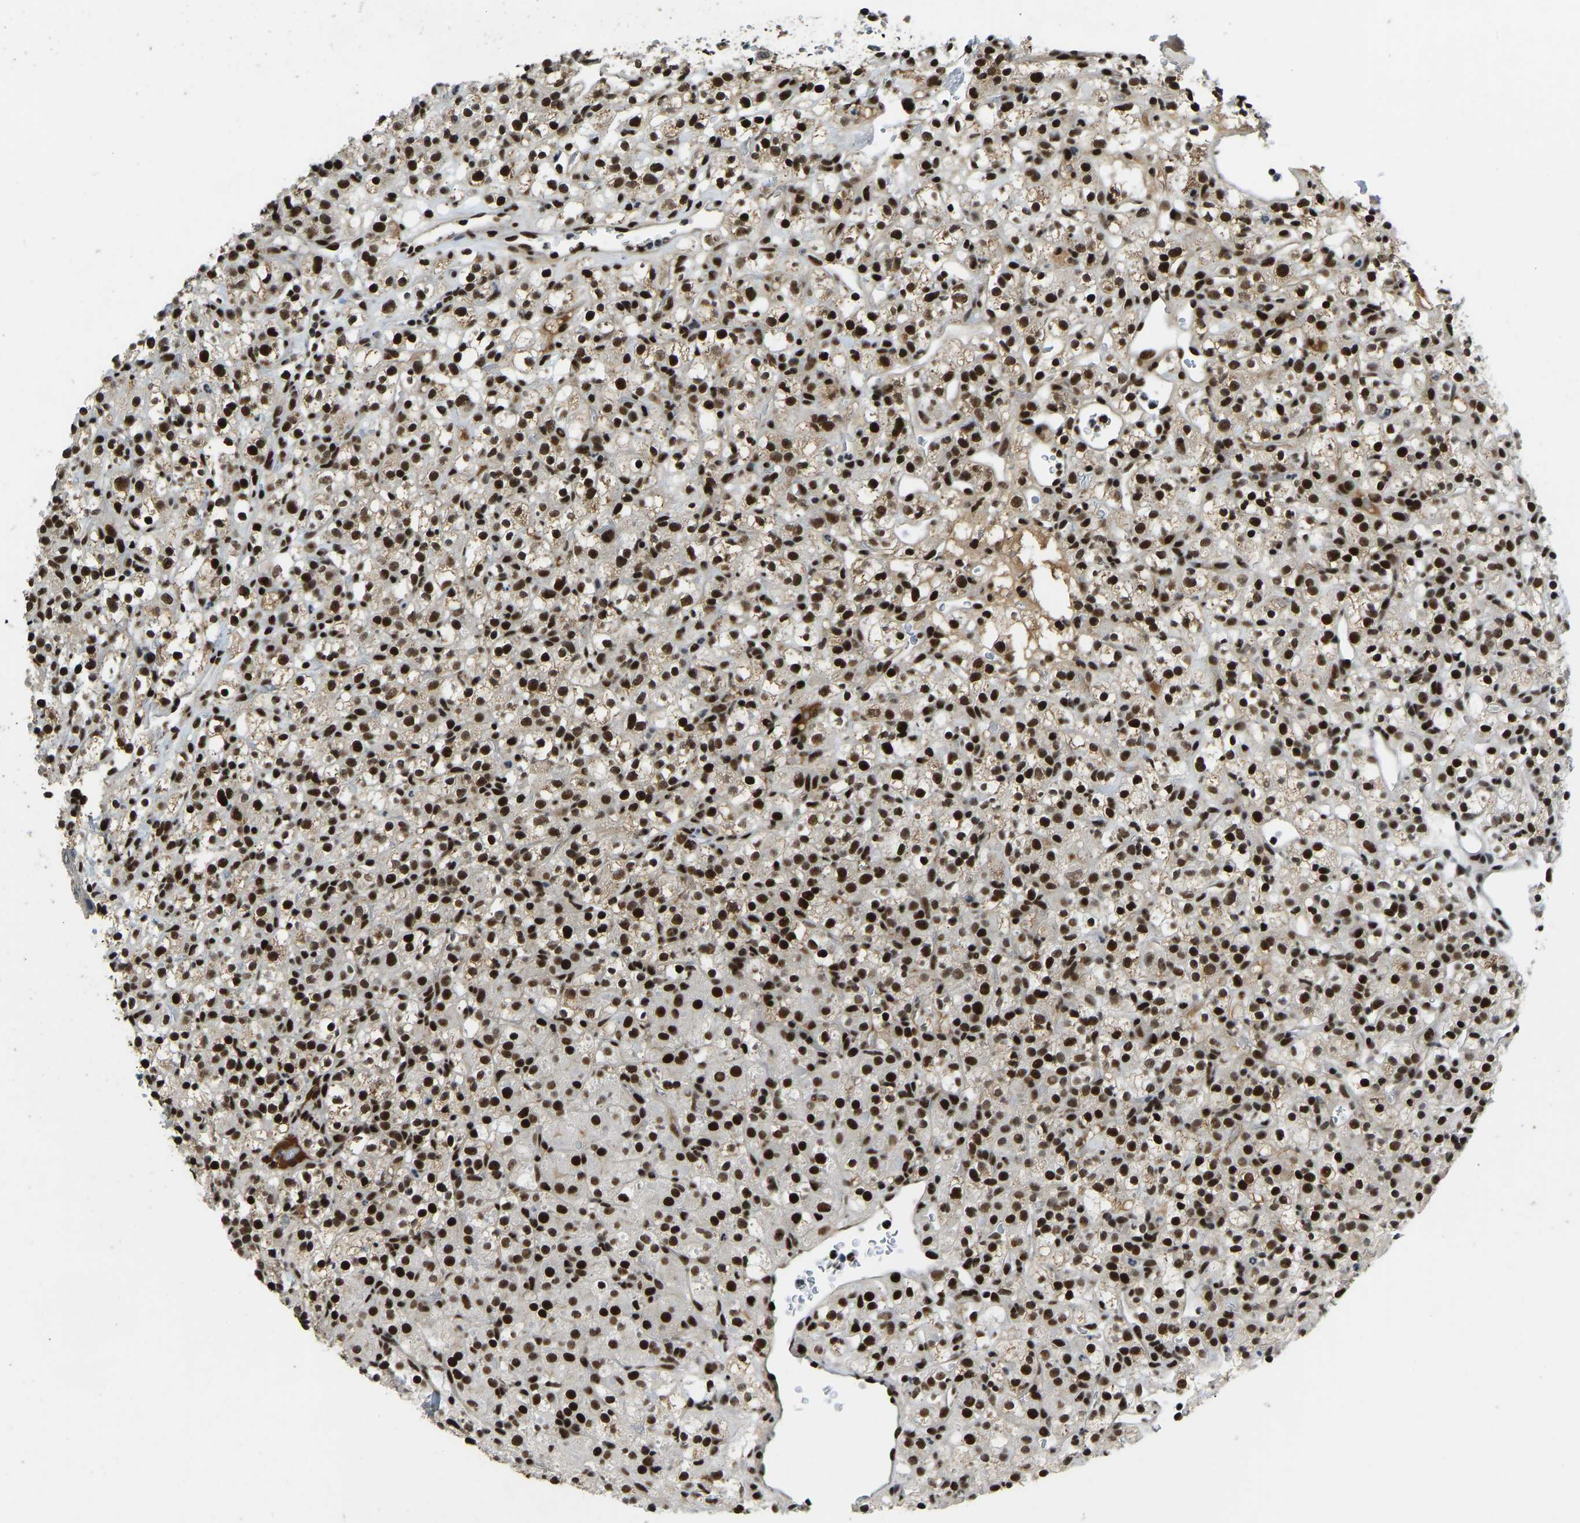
{"staining": {"intensity": "strong", "quantity": ">75%", "location": "nuclear"}, "tissue": "renal cancer", "cell_type": "Tumor cells", "image_type": "cancer", "snomed": [{"axis": "morphology", "description": "Normal tissue, NOS"}, {"axis": "morphology", "description": "Adenocarcinoma, NOS"}, {"axis": "topography", "description": "Kidney"}], "caption": "Tumor cells reveal strong nuclear positivity in about >75% of cells in adenocarcinoma (renal).", "gene": "FOXK1", "patient": {"sex": "female", "age": 72}}